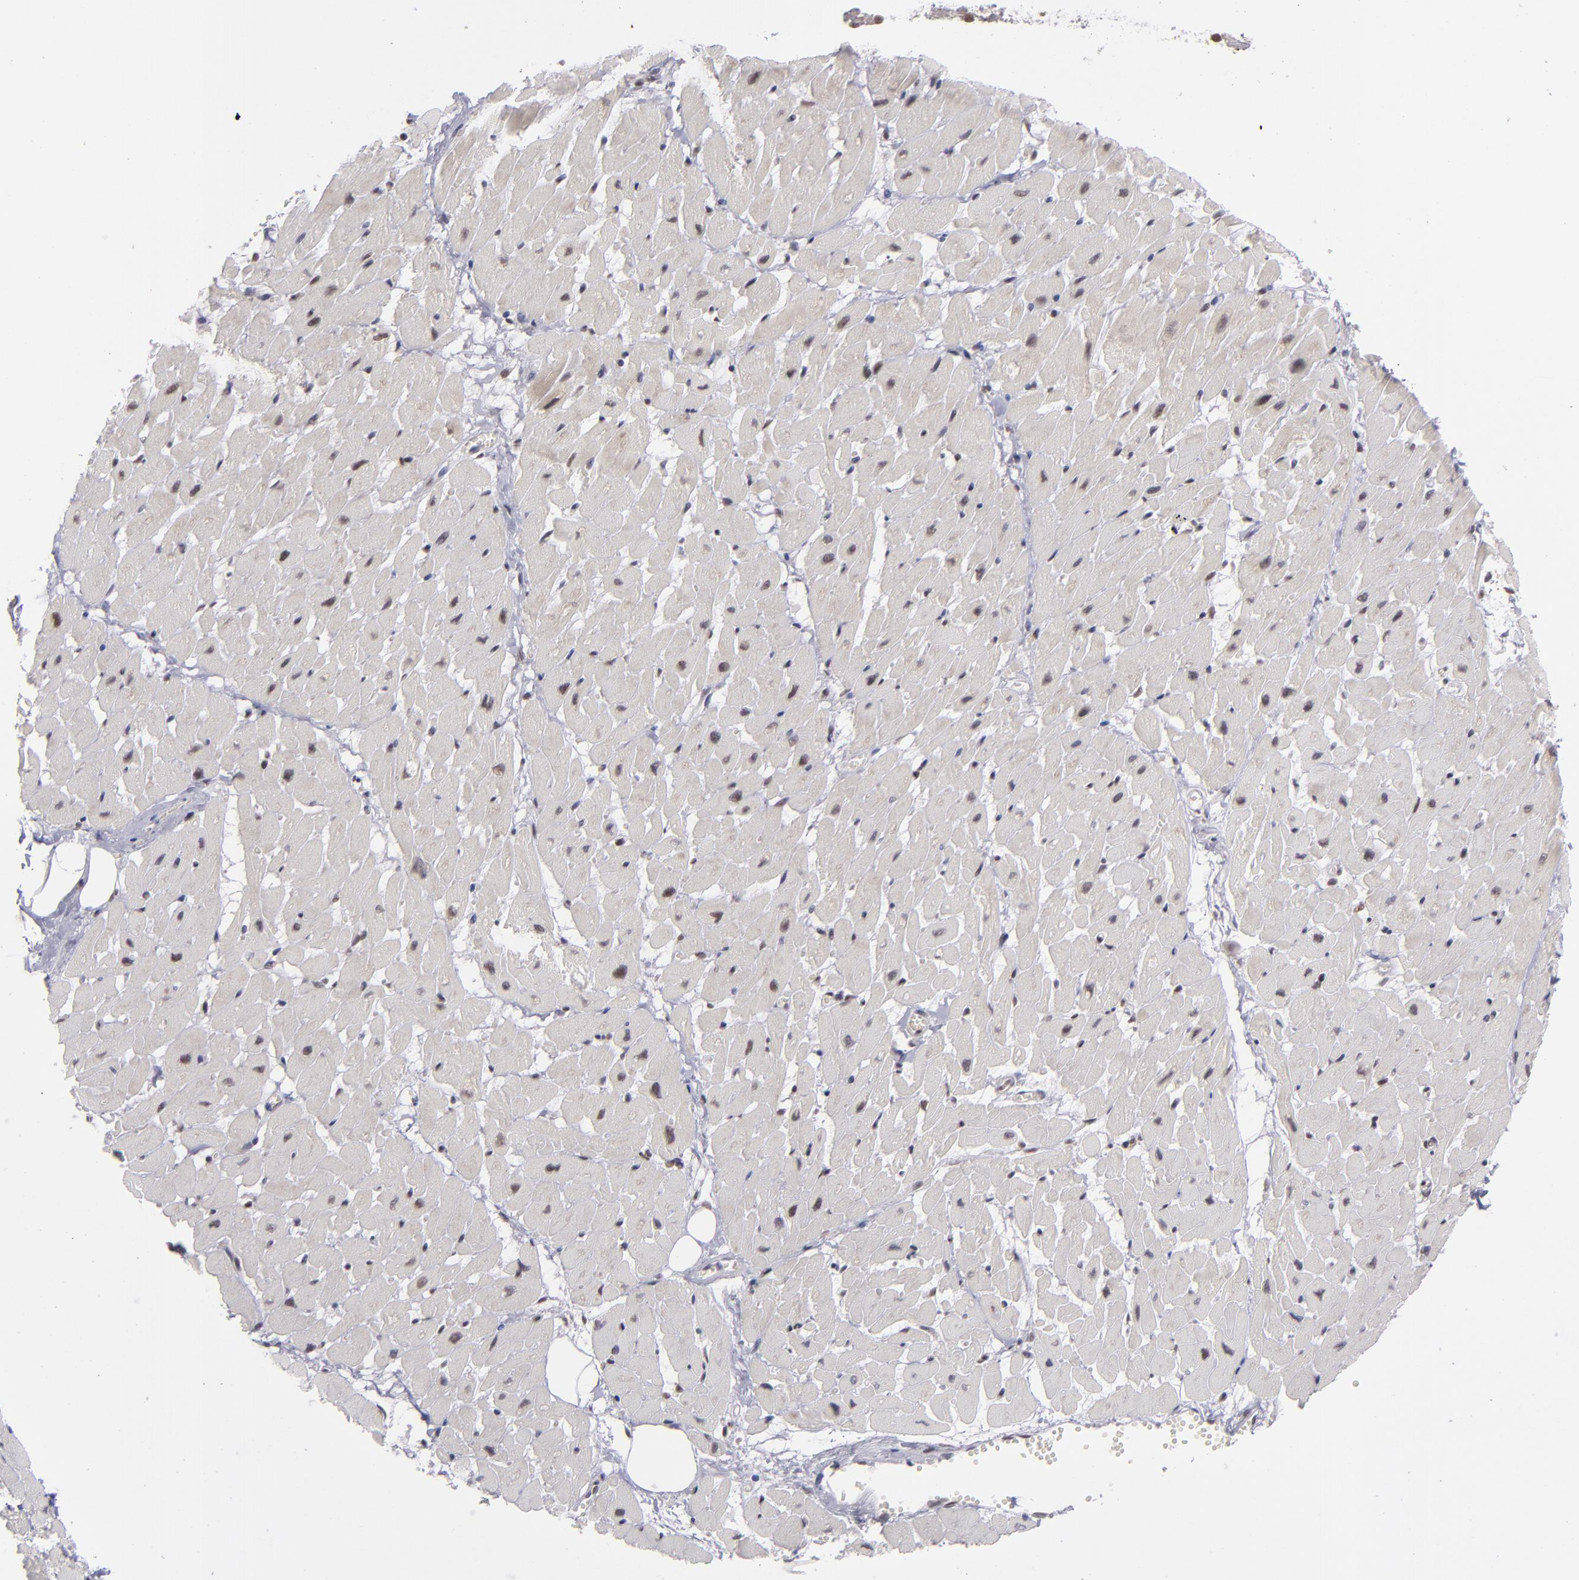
{"staining": {"intensity": "weak", "quantity": "25%-75%", "location": "nuclear"}, "tissue": "heart muscle", "cell_type": "Cardiomyocytes", "image_type": "normal", "snomed": [{"axis": "morphology", "description": "Normal tissue, NOS"}, {"axis": "topography", "description": "Heart"}], "caption": "Benign heart muscle exhibits weak nuclear expression in approximately 25%-75% of cardiomyocytes.", "gene": "MLLT3", "patient": {"sex": "female", "age": 19}}